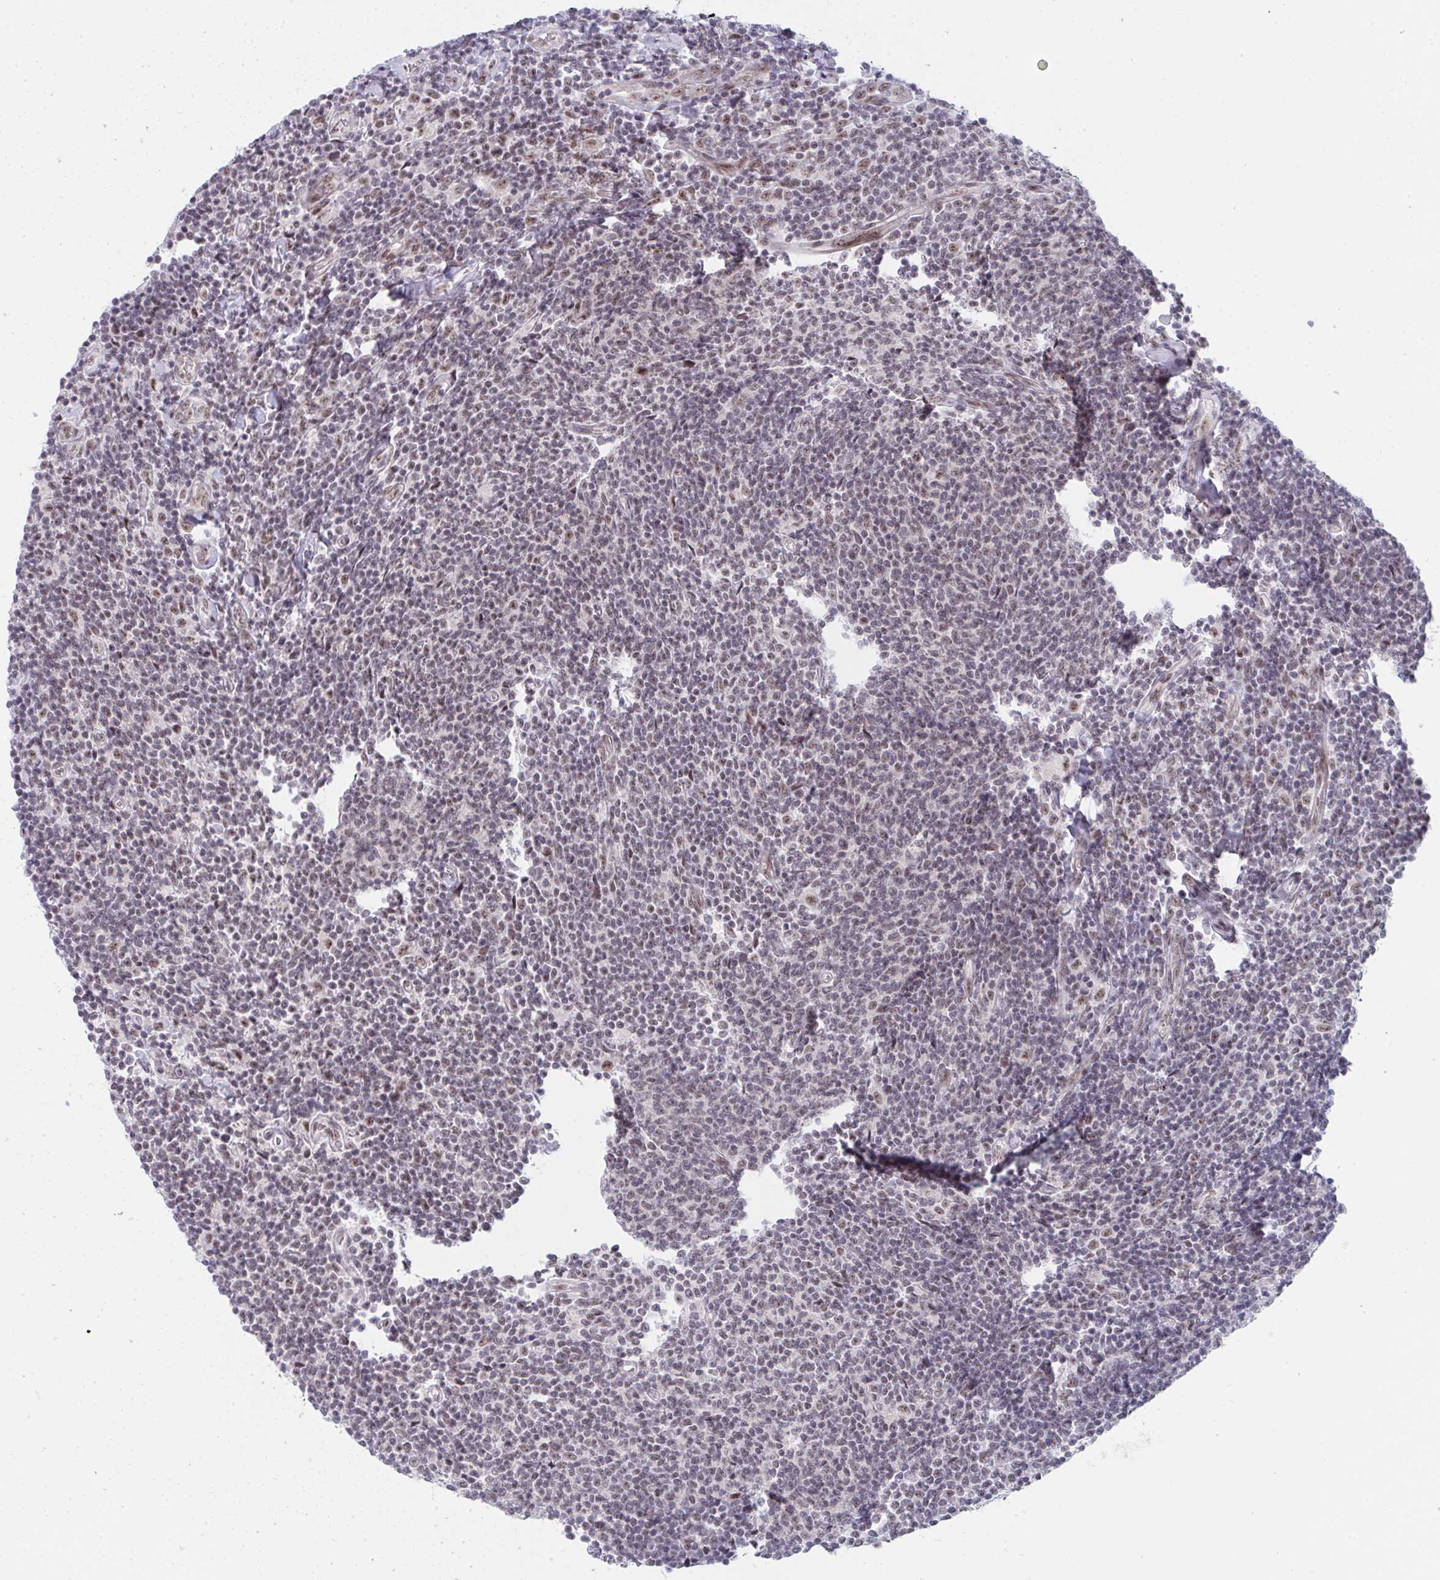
{"staining": {"intensity": "negative", "quantity": "none", "location": "none"}, "tissue": "lymphoma", "cell_type": "Tumor cells", "image_type": "cancer", "snomed": [{"axis": "morphology", "description": "Malignant lymphoma, non-Hodgkin's type, Low grade"}, {"axis": "topography", "description": "Lymph node"}], "caption": "The immunohistochemistry micrograph has no significant expression in tumor cells of lymphoma tissue.", "gene": "PRR14", "patient": {"sex": "male", "age": 52}}